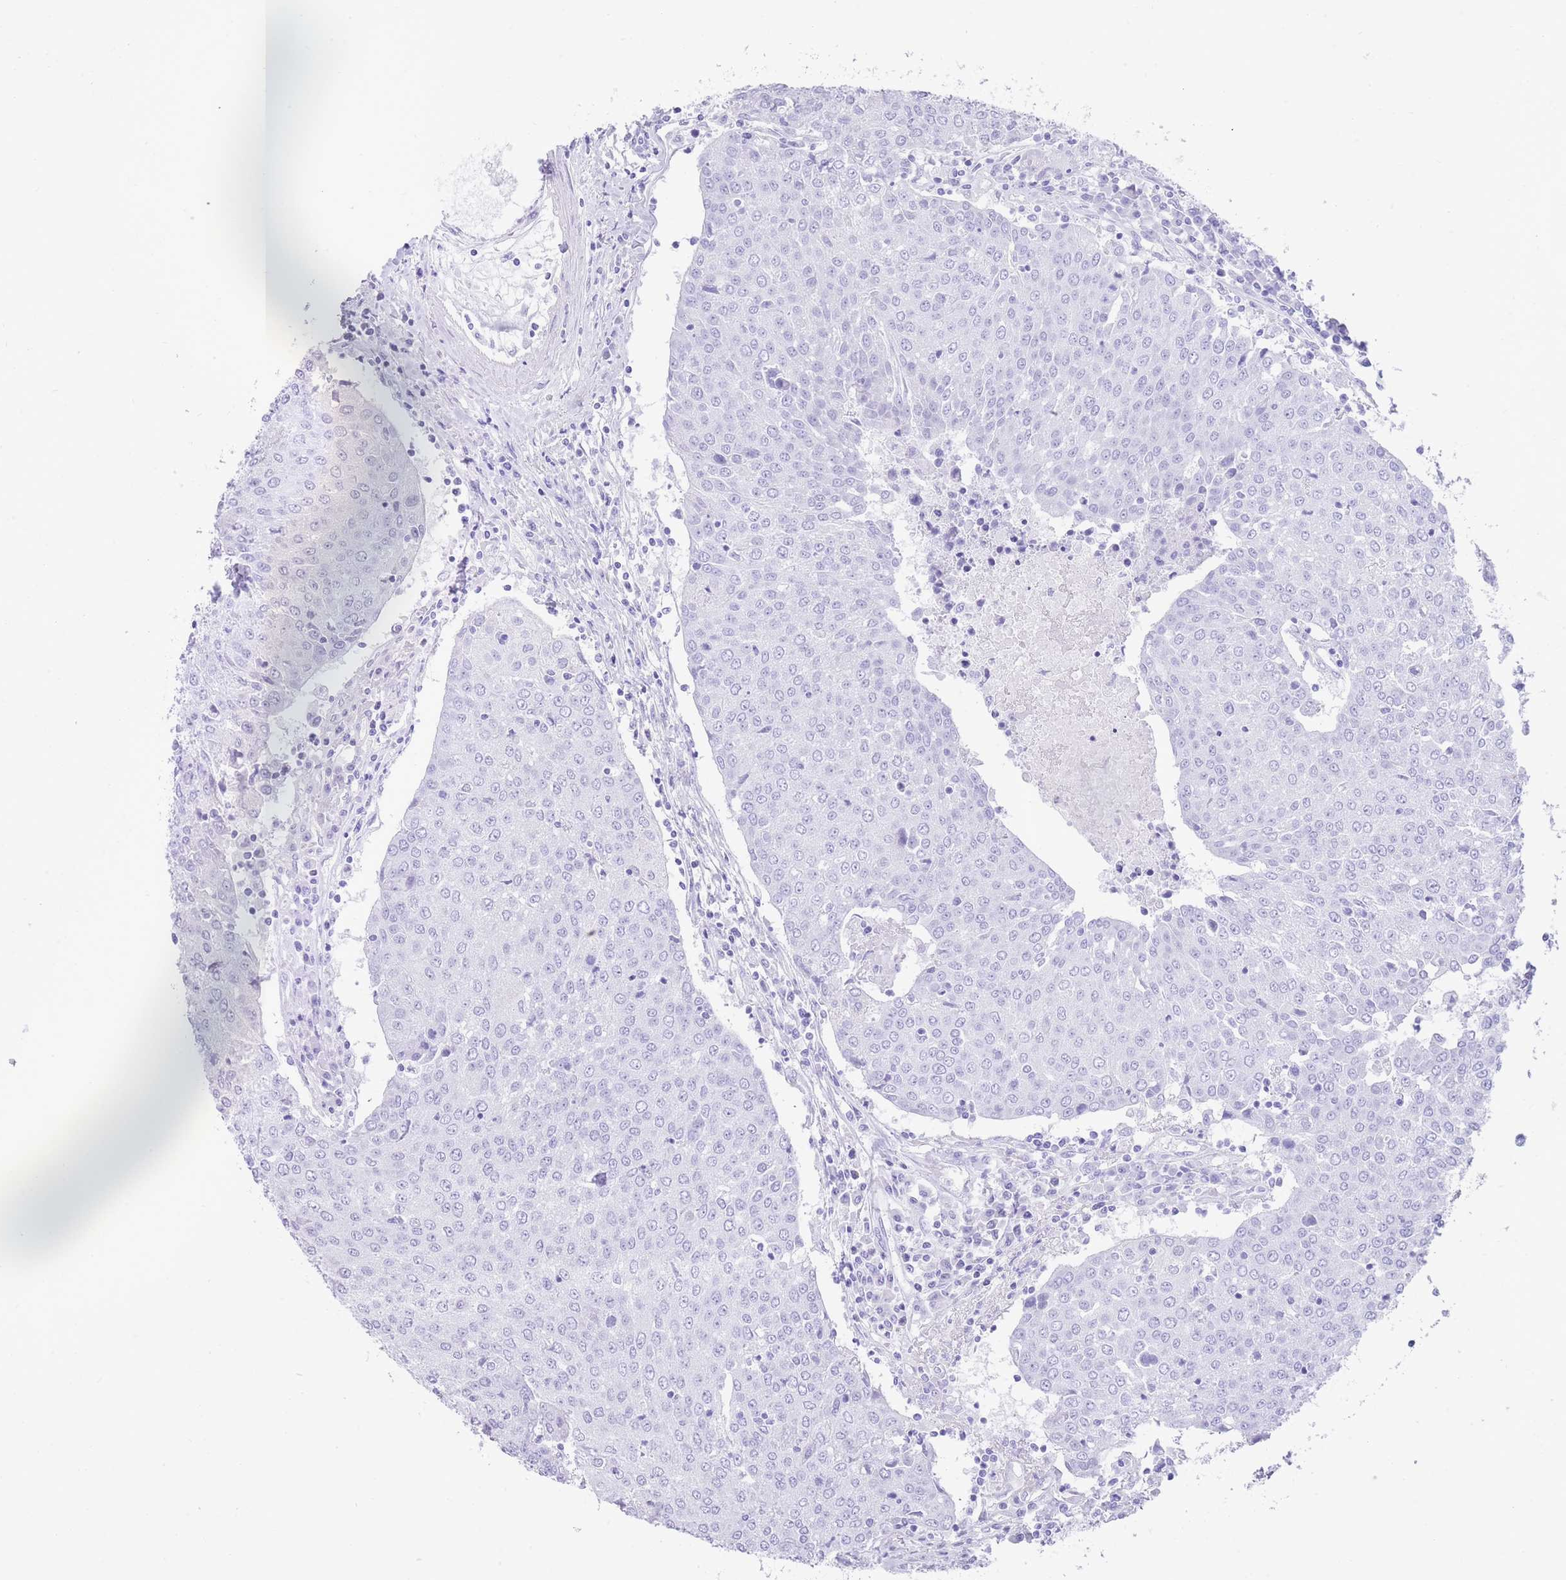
{"staining": {"intensity": "negative", "quantity": "none", "location": "none"}, "tissue": "urothelial cancer", "cell_type": "Tumor cells", "image_type": "cancer", "snomed": [{"axis": "morphology", "description": "Urothelial carcinoma, High grade"}, {"axis": "topography", "description": "Urinary bladder"}], "caption": "Human high-grade urothelial carcinoma stained for a protein using IHC displays no expression in tumor cells.", "gene": "ELOA2", "patient": {"sex": "female", "age": 85}}